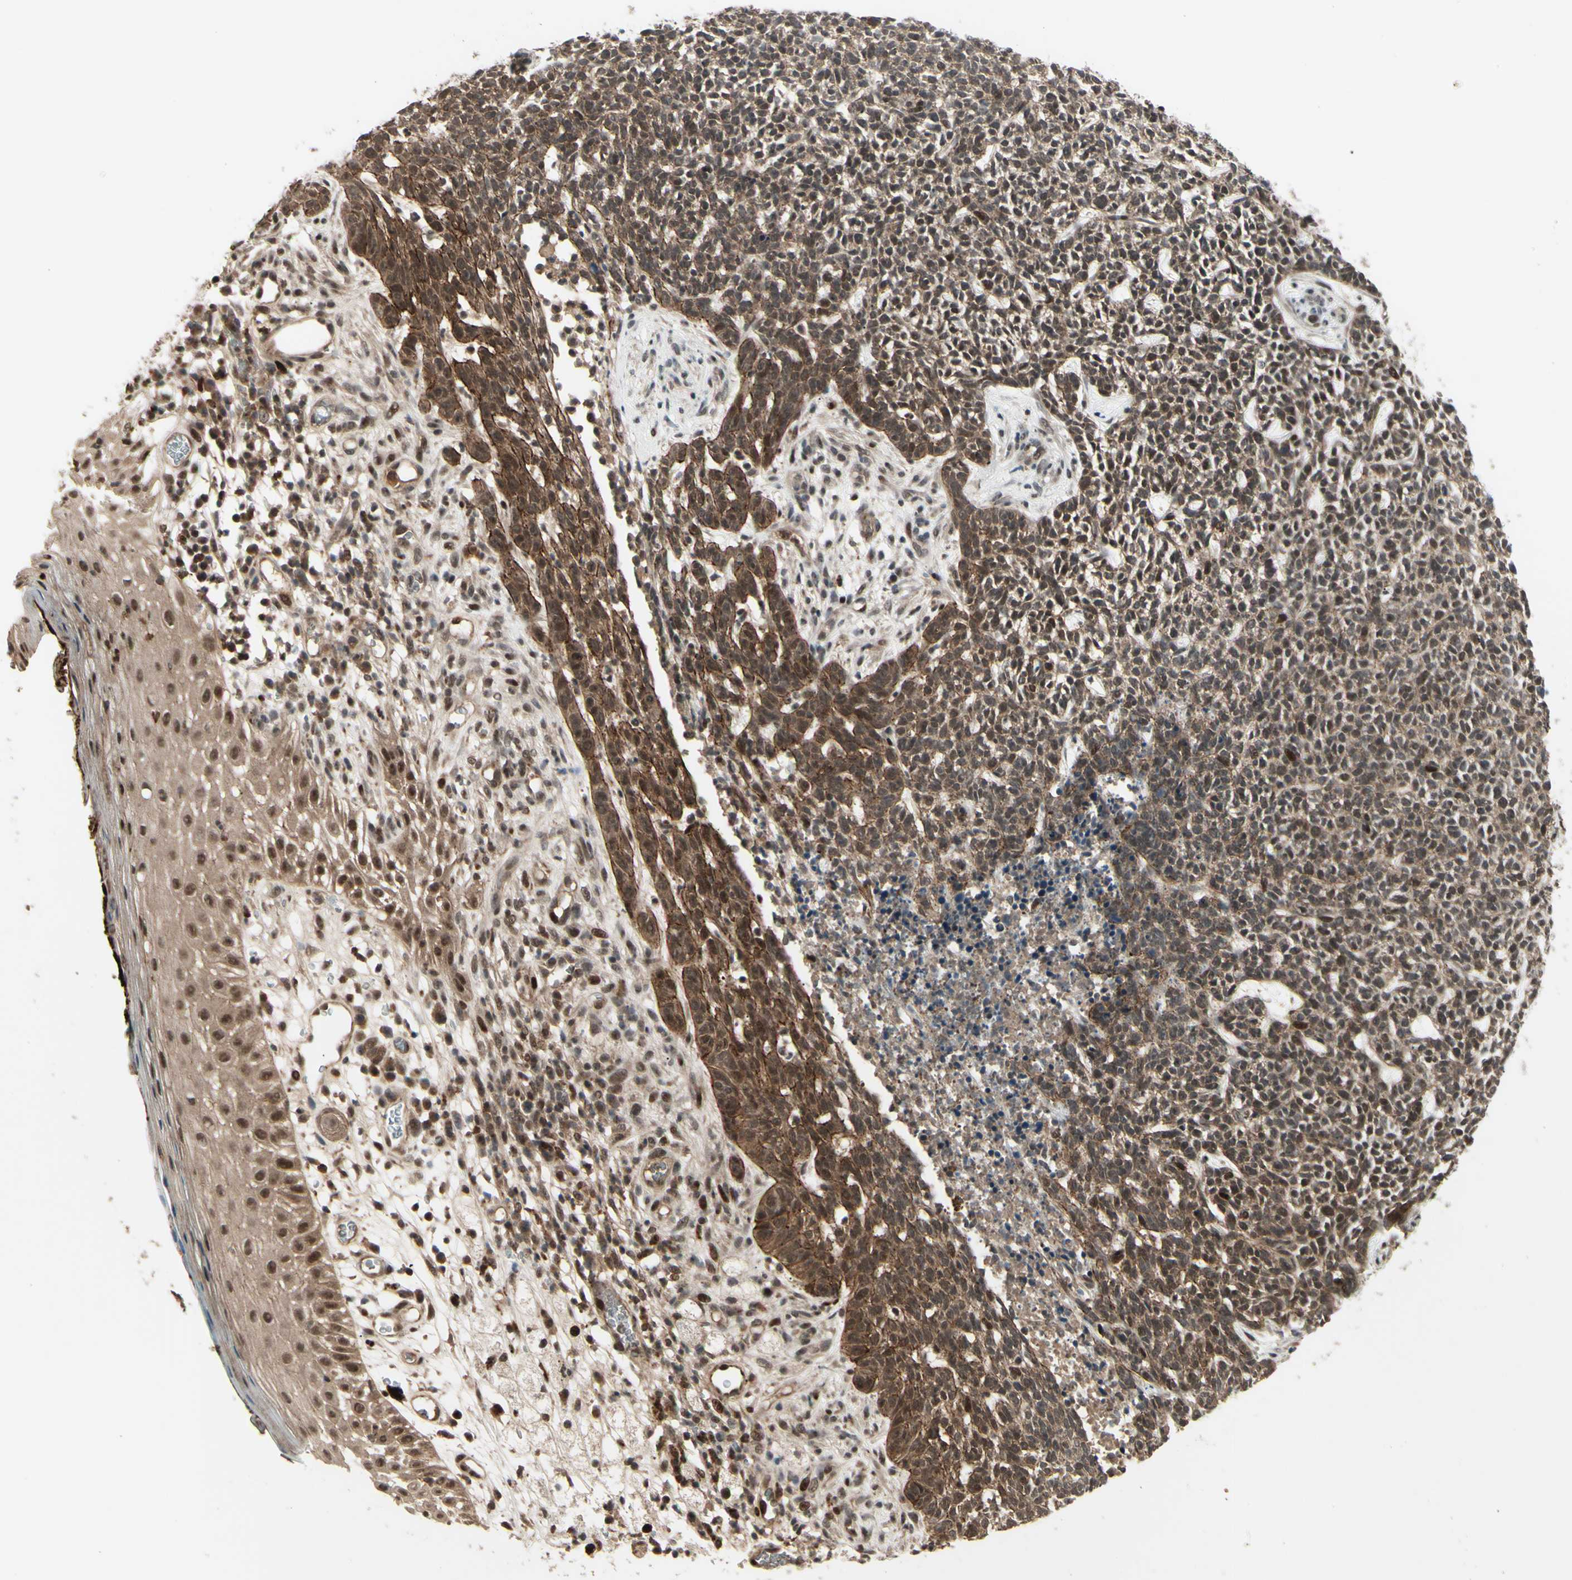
{"staining": {"intensity": "strong", "quantity": ">75%", "location": "cytoplasmic/membranous,nuclear"}, "tissue": "skin cancer", "cell_type": "Tumor cells", "image_type": "cancer", "snomed": [{"axis": "morphology", "description": "Basal cell carcinoma"}, {"axis": "topography", "description": "Skin"}], "caption": "DAB (3,3'-diaminobenzidine) immunohistochemical staining of human skin basal cell carcinoma displays strong cytoplasmic/membranous and nuclear protein staining in approximately >75% of tumor cells.", "gene": "MLF2", "patient": {"sex": "female", "age": 84}}